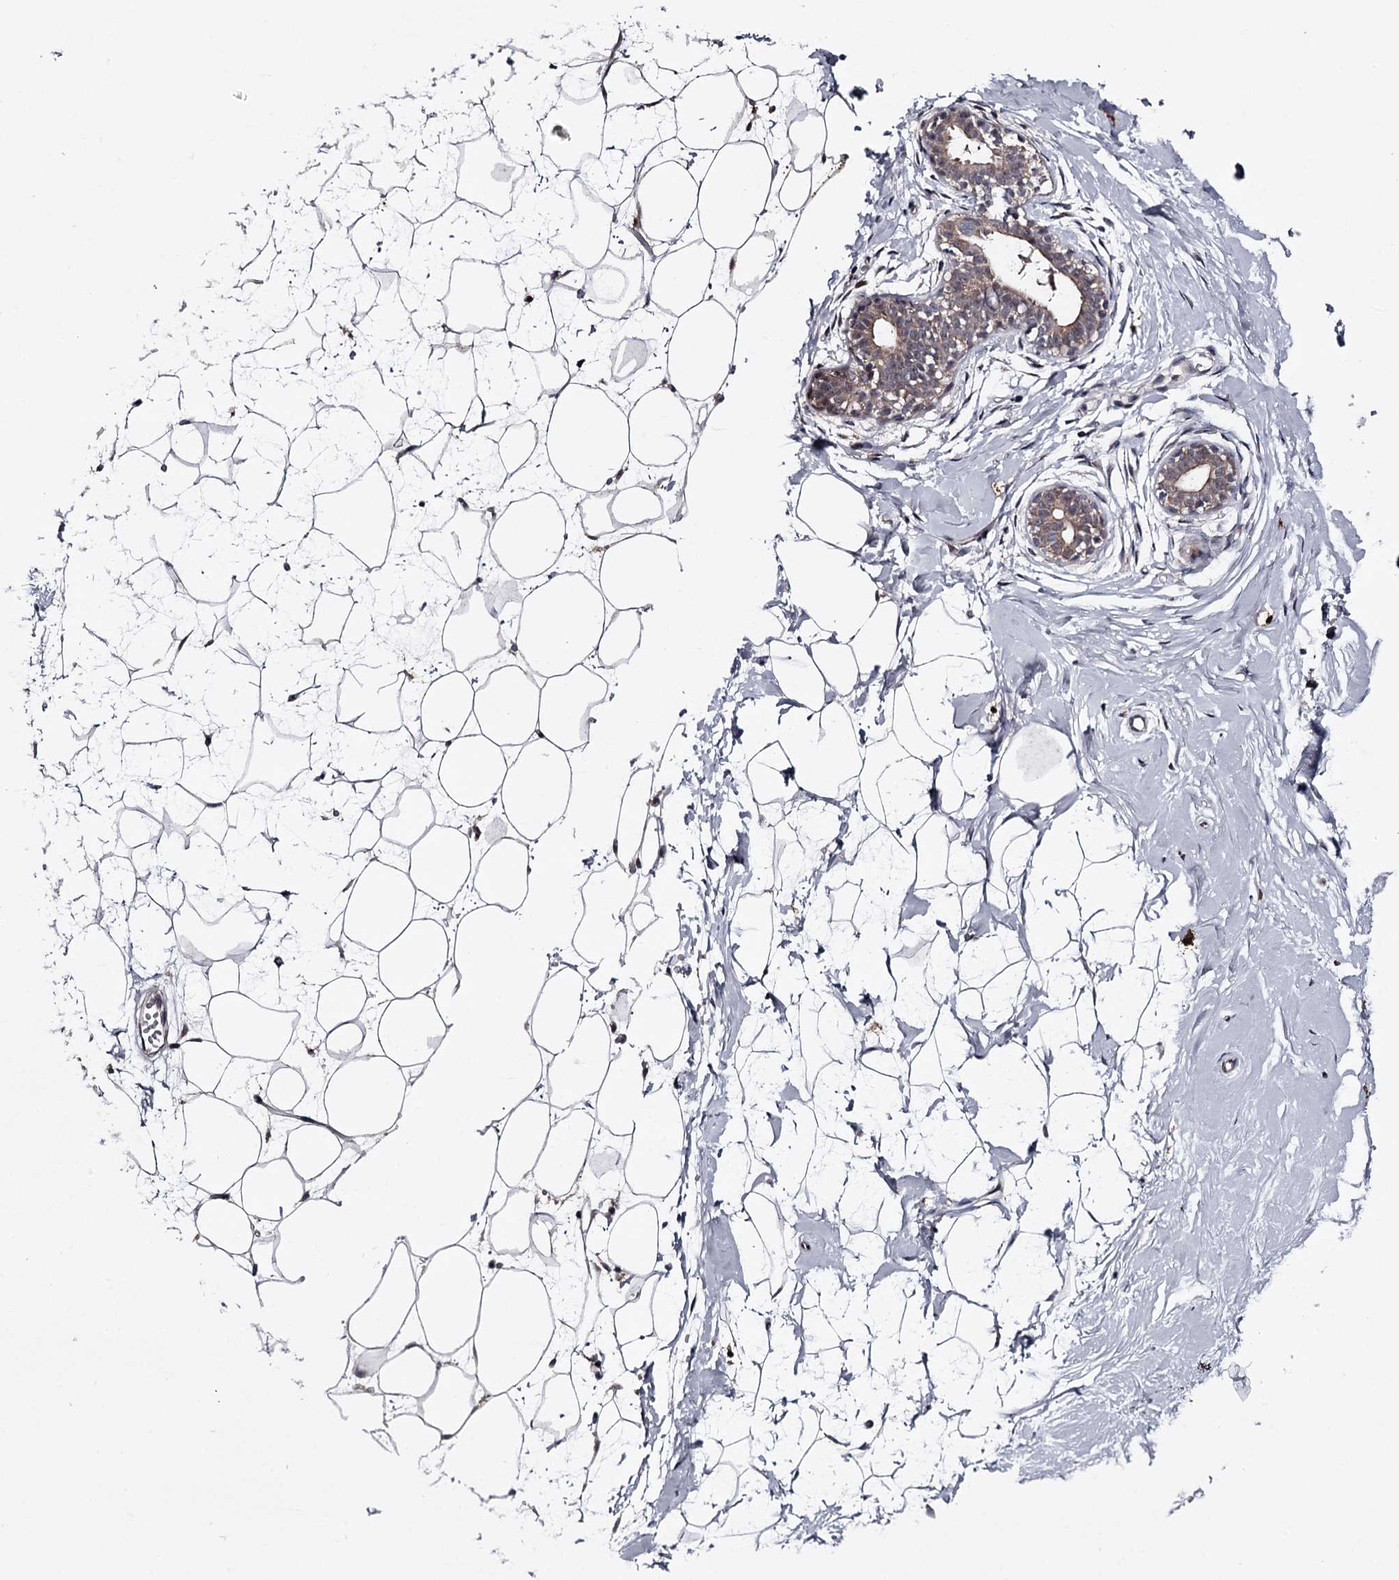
{"staining": {"intensity": "negative", "quantity": "none", "location": "none"}, "tissue": "breast", "cell_type": "Adipocytes", "image_type": "normal", "snomed": [{"axis": "morphology", "description": "Normal tissue, NOS"}, {"axis": "morphology", "description": "Adenoma, NOS"}, {"axis": "topography", "description": "Breast"}], "caption": "Immunohistochemical staining of benign human breast reveals no significant staining in adipocytes.", "gene": "GTSF1", "patient": {"sex": "female", "age": 23}}